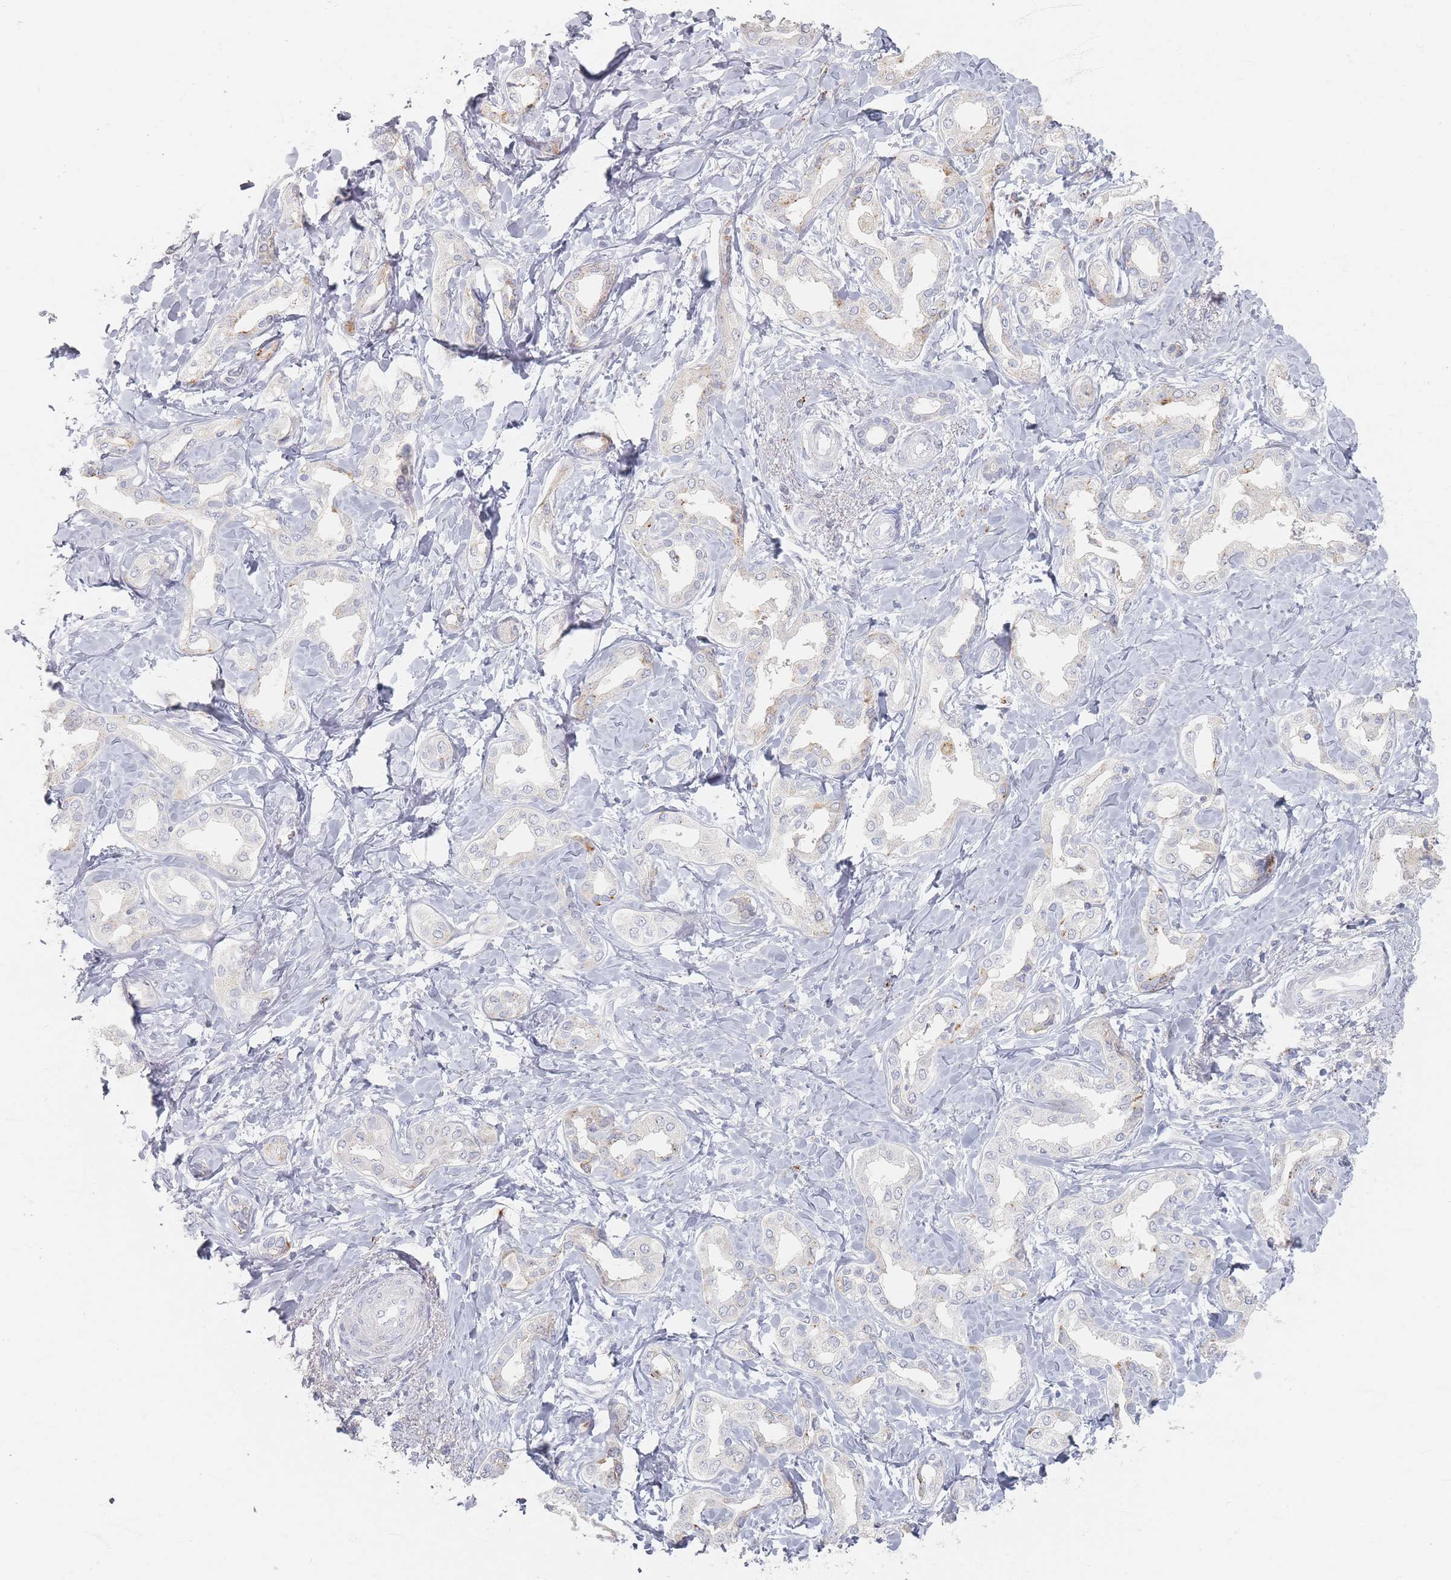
{"staining": {"intensity": "moderate", "quantity": "<25%", "location": "cytoplasmic/membranous"}, "tissue": "liver cancer", "cell_type": "Tumor cells", "image_type": "cancer", "snomed": [{"axis": "morphology", "description": "Cholangiocarcinoma"}, {"axis": "topography", "description": "Liver"}], "caption": "An image of liver cancer stained for a protein shows moderate cytoplasmic/membranous brown staining in tumor cells.", "gene": "SLC2A11", "patient": {"sex": "female", "age": 77}}